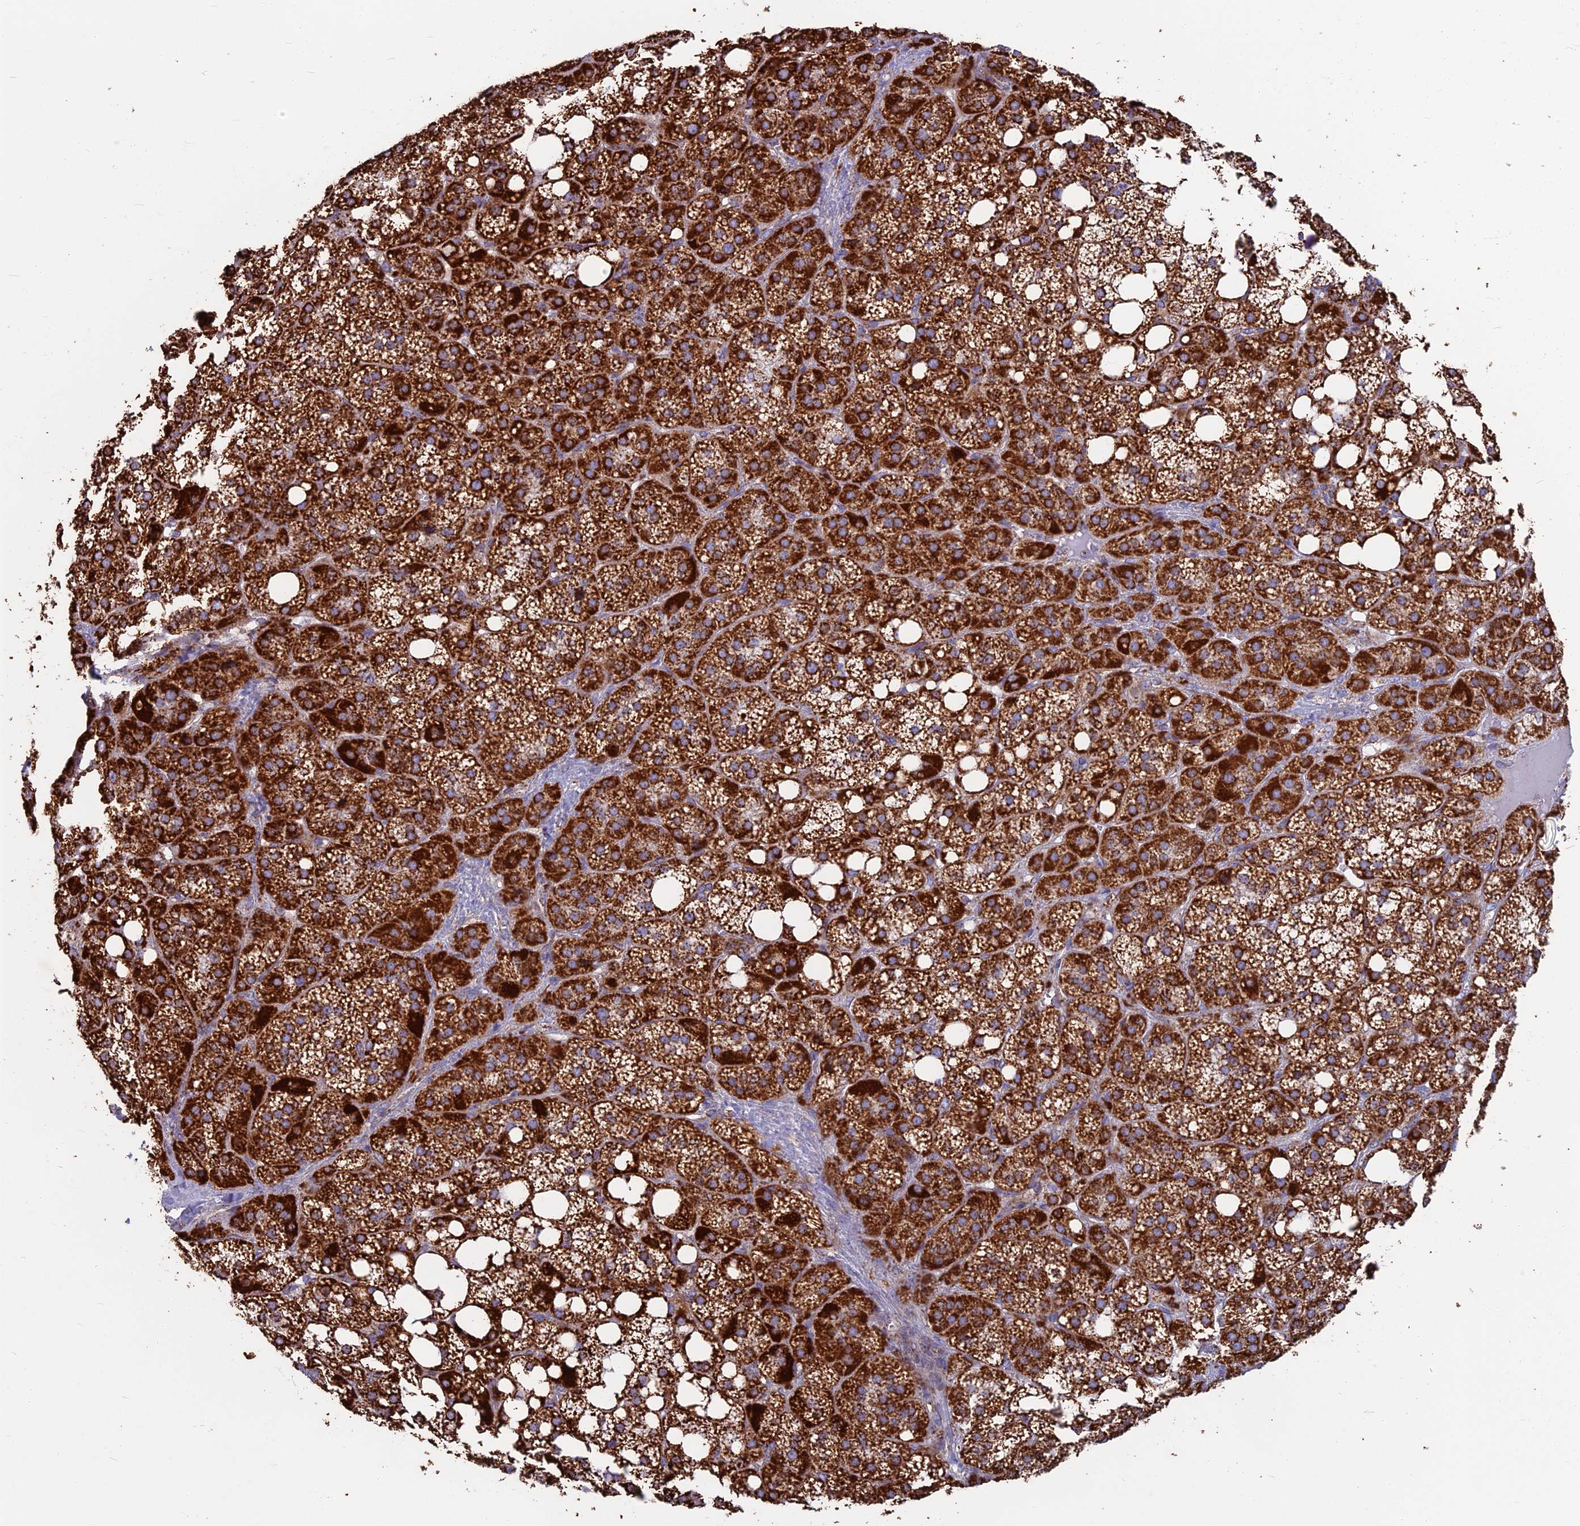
{"staining": {"intensity": "strong", "quantity": ">75%", "location": "cytoplasmic/membranous"}, "tissue": "adrenal gland", "cell_type": "Glandular cells", "image_type": "normal", "snomed": [{"axis": "morphology", "description": "Normal tissue, NOS"}, {"axis": "topography", "description": "Adrenal gland"}], "caption": "IHC (DAB (3,3'-diaminobenzidine)) staining of benign adrenal gland exhibits strong cytoplasmic/membranous protein positivity in about >75% of glandular cells. The protein is shown in brown color, while the nuclei are stained blue.", "gene": "CS", "patient": {"sex": "female", "age": 59}}